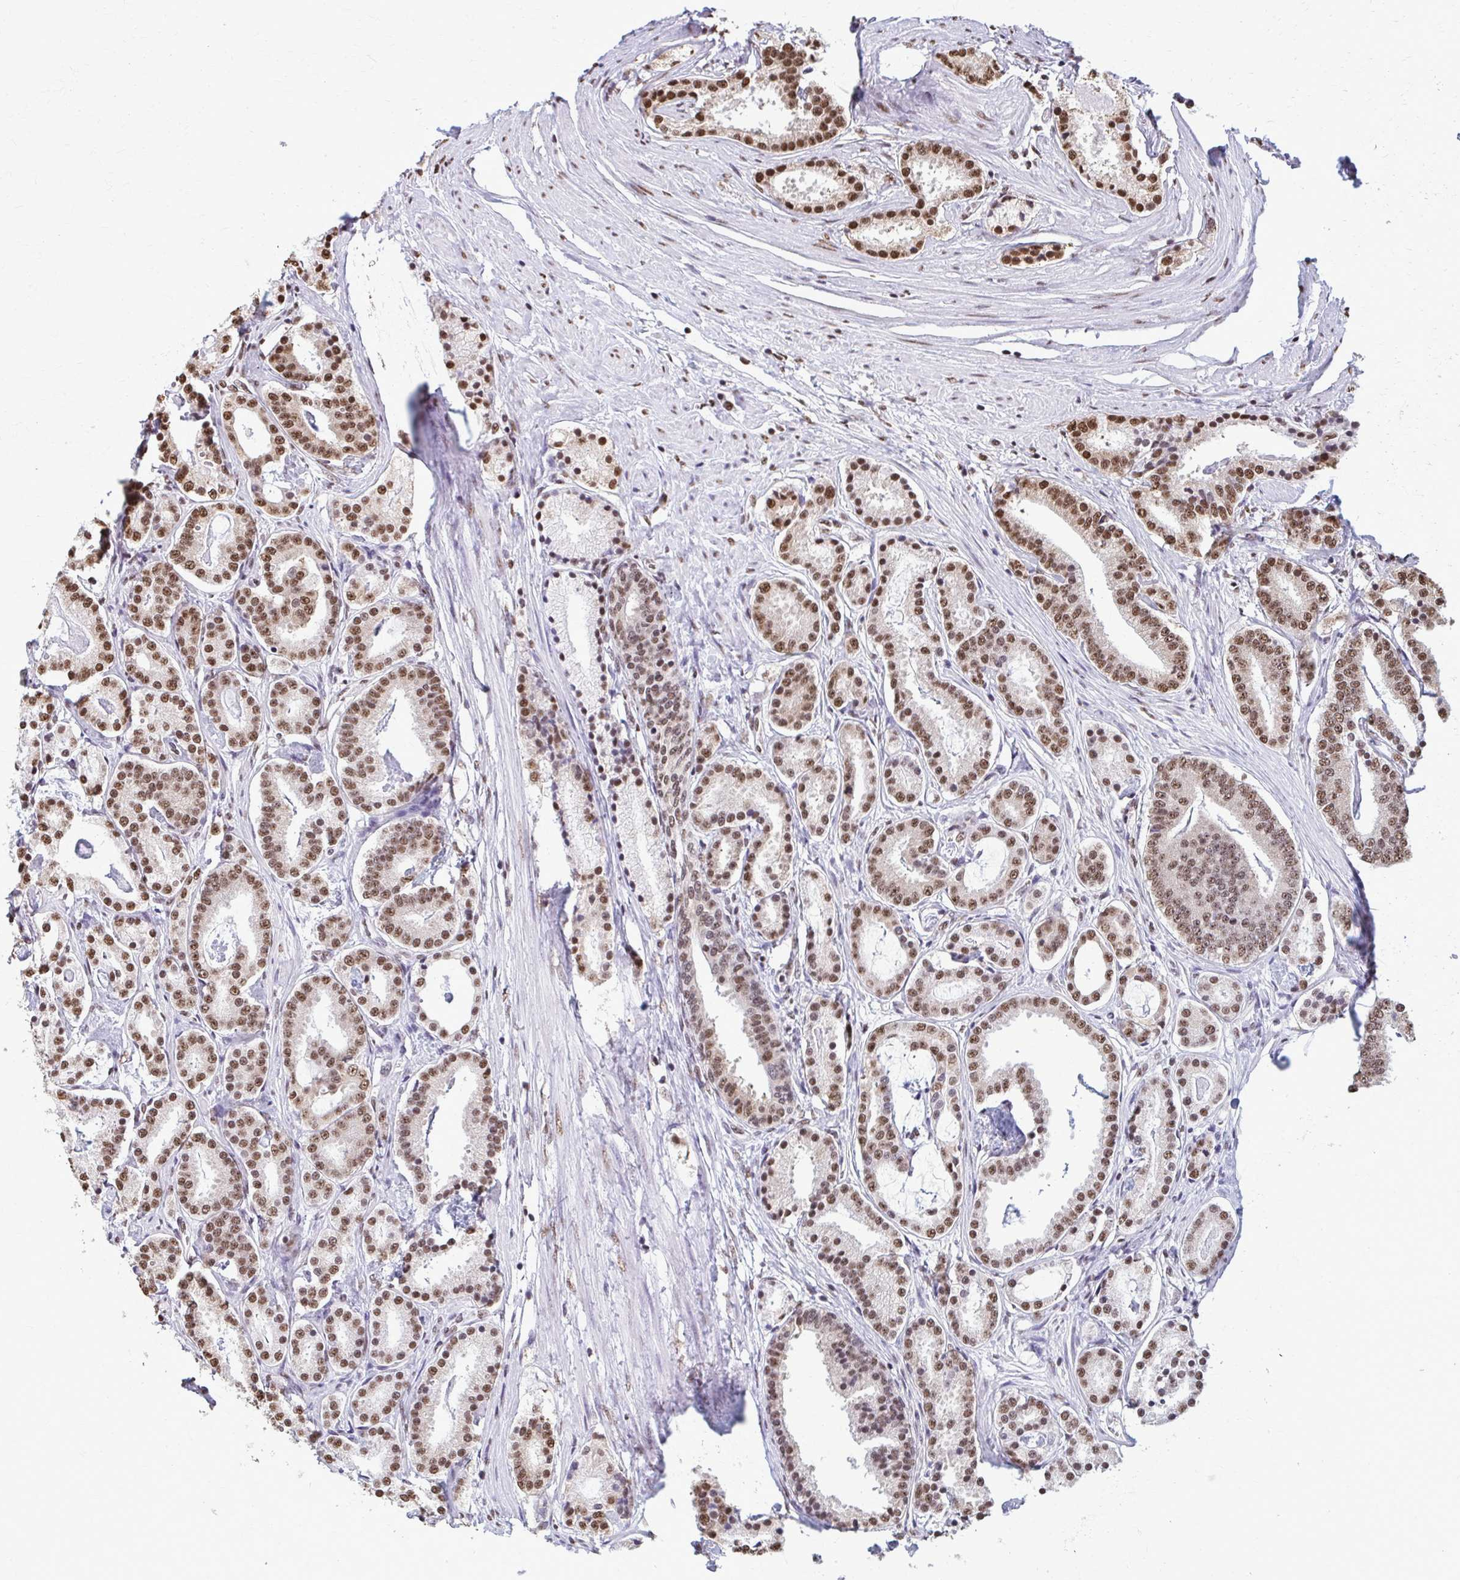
{"staining": {"intensity": "moderate", "quantity": ">75%", "location": "nuclear"}, "tissue": "prostate cancer", "cell_type": "Tumor cells", "image_type": "cancer", "snomed": [{"axis": "morphology", "description": "Adenocarcinoma, High grade"}, {"axis": "topography", "description": "Prostate"}], "caption": "Immunohistochemical staining of human prostate cancer (high-grade adenocarcinoma) reveals medium levels of moderate nuclear expression in about >75% of tumor cells. The protein of interest is shown in brown color, while the nuclei are stained blue.", "gene": "SNRPA", "patient": {"sex": "male", "age": 63}}